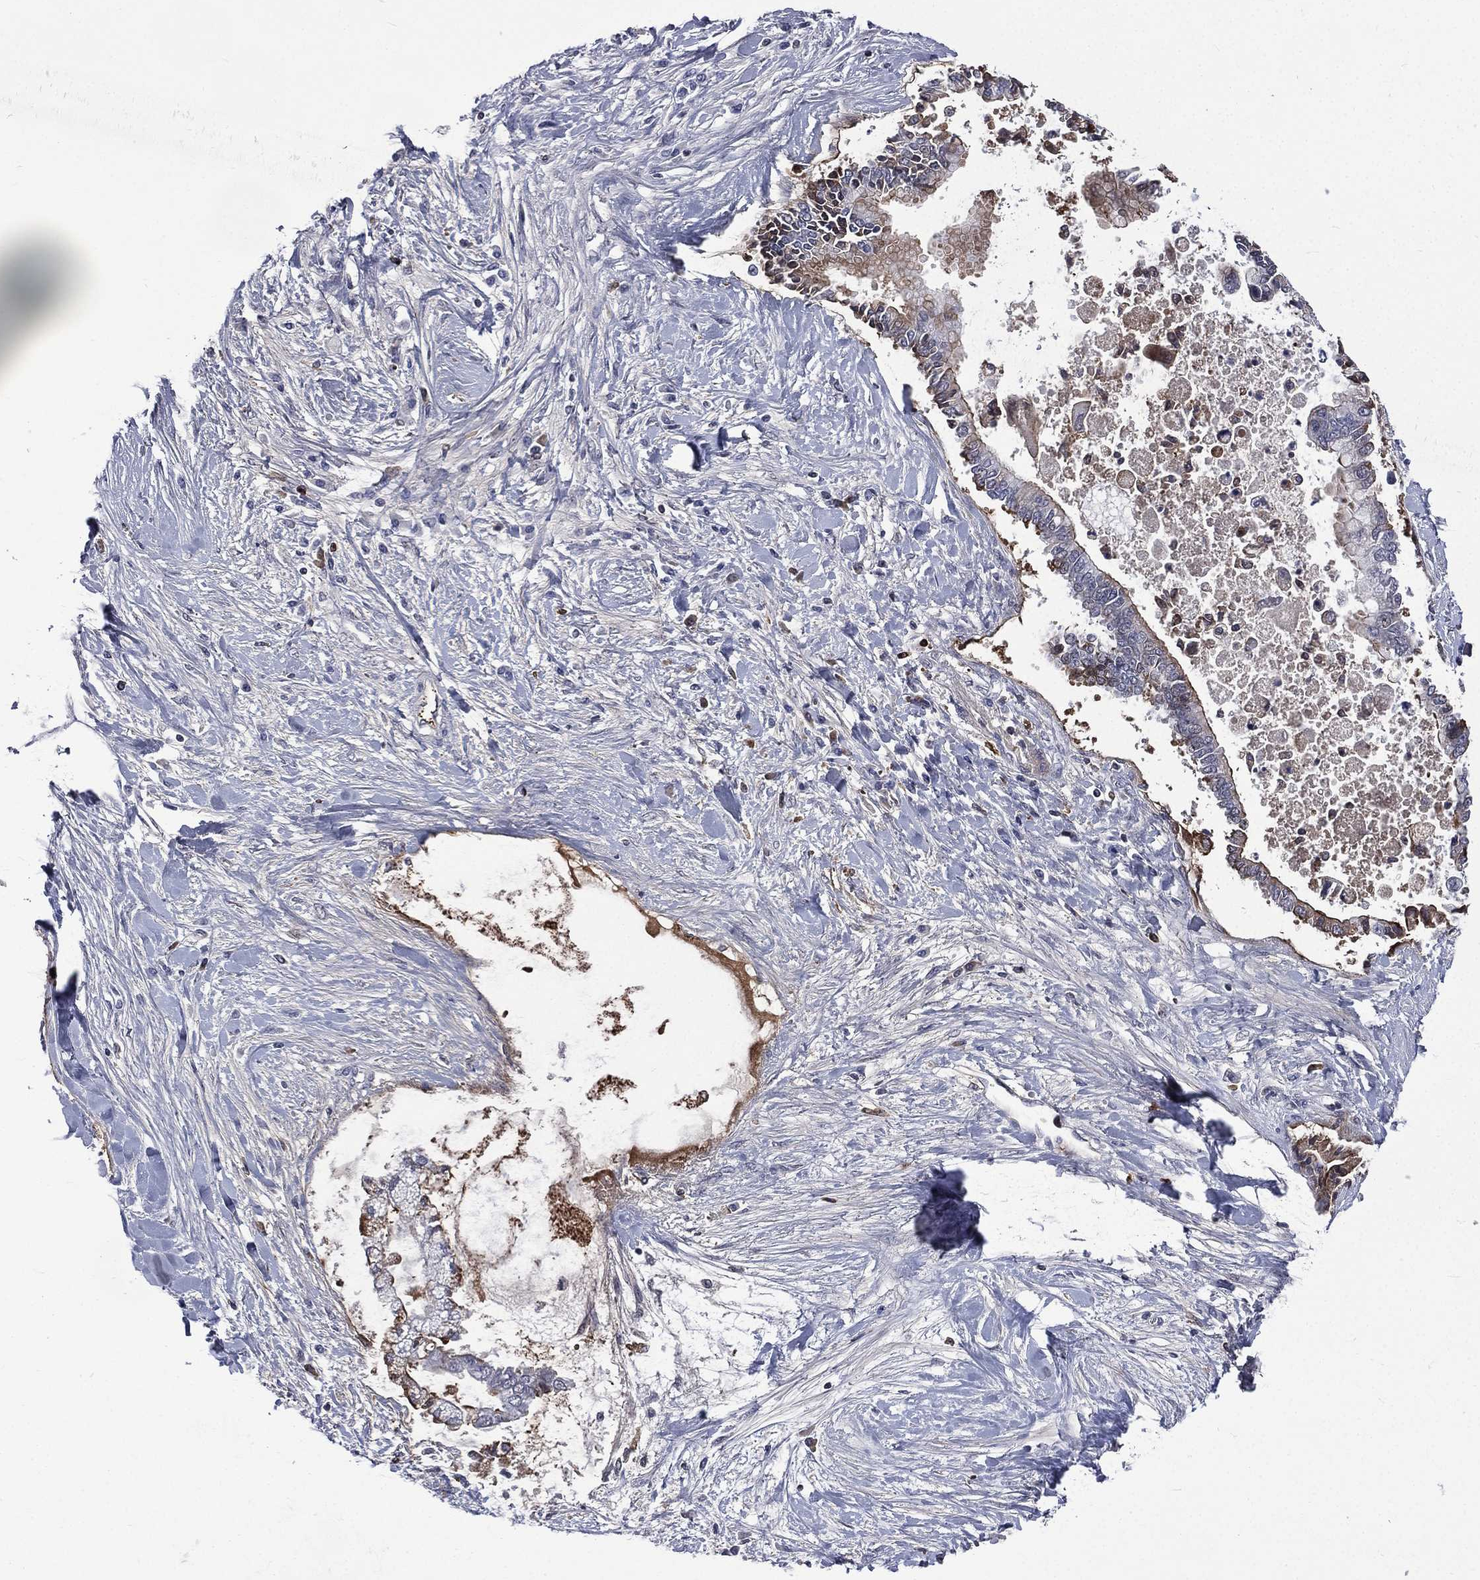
{"staining": {"intensity": "negative", "quantity": "none", "location": "none"}, "tissue": "liver cancer", "cell_type": "Tumor cells", "image_type": "cancer", "snomed": [{"axis": "morphology", "description": "Cholangiocarcinoma"}, {"axis": "topography", "description": "Liver"}], "caption": "Liver cancer (cholangiocarcinoma) was stained to show a protein in brown. There is no significant expression in tumor cells. Brightfield microscopy of immunohistochemistry (IHC) stained with DAB (brown) and hematoxylin (blue), captured at high magnification.", "gene": "FGG", "patient": {"sex": "male", "age": 50}}